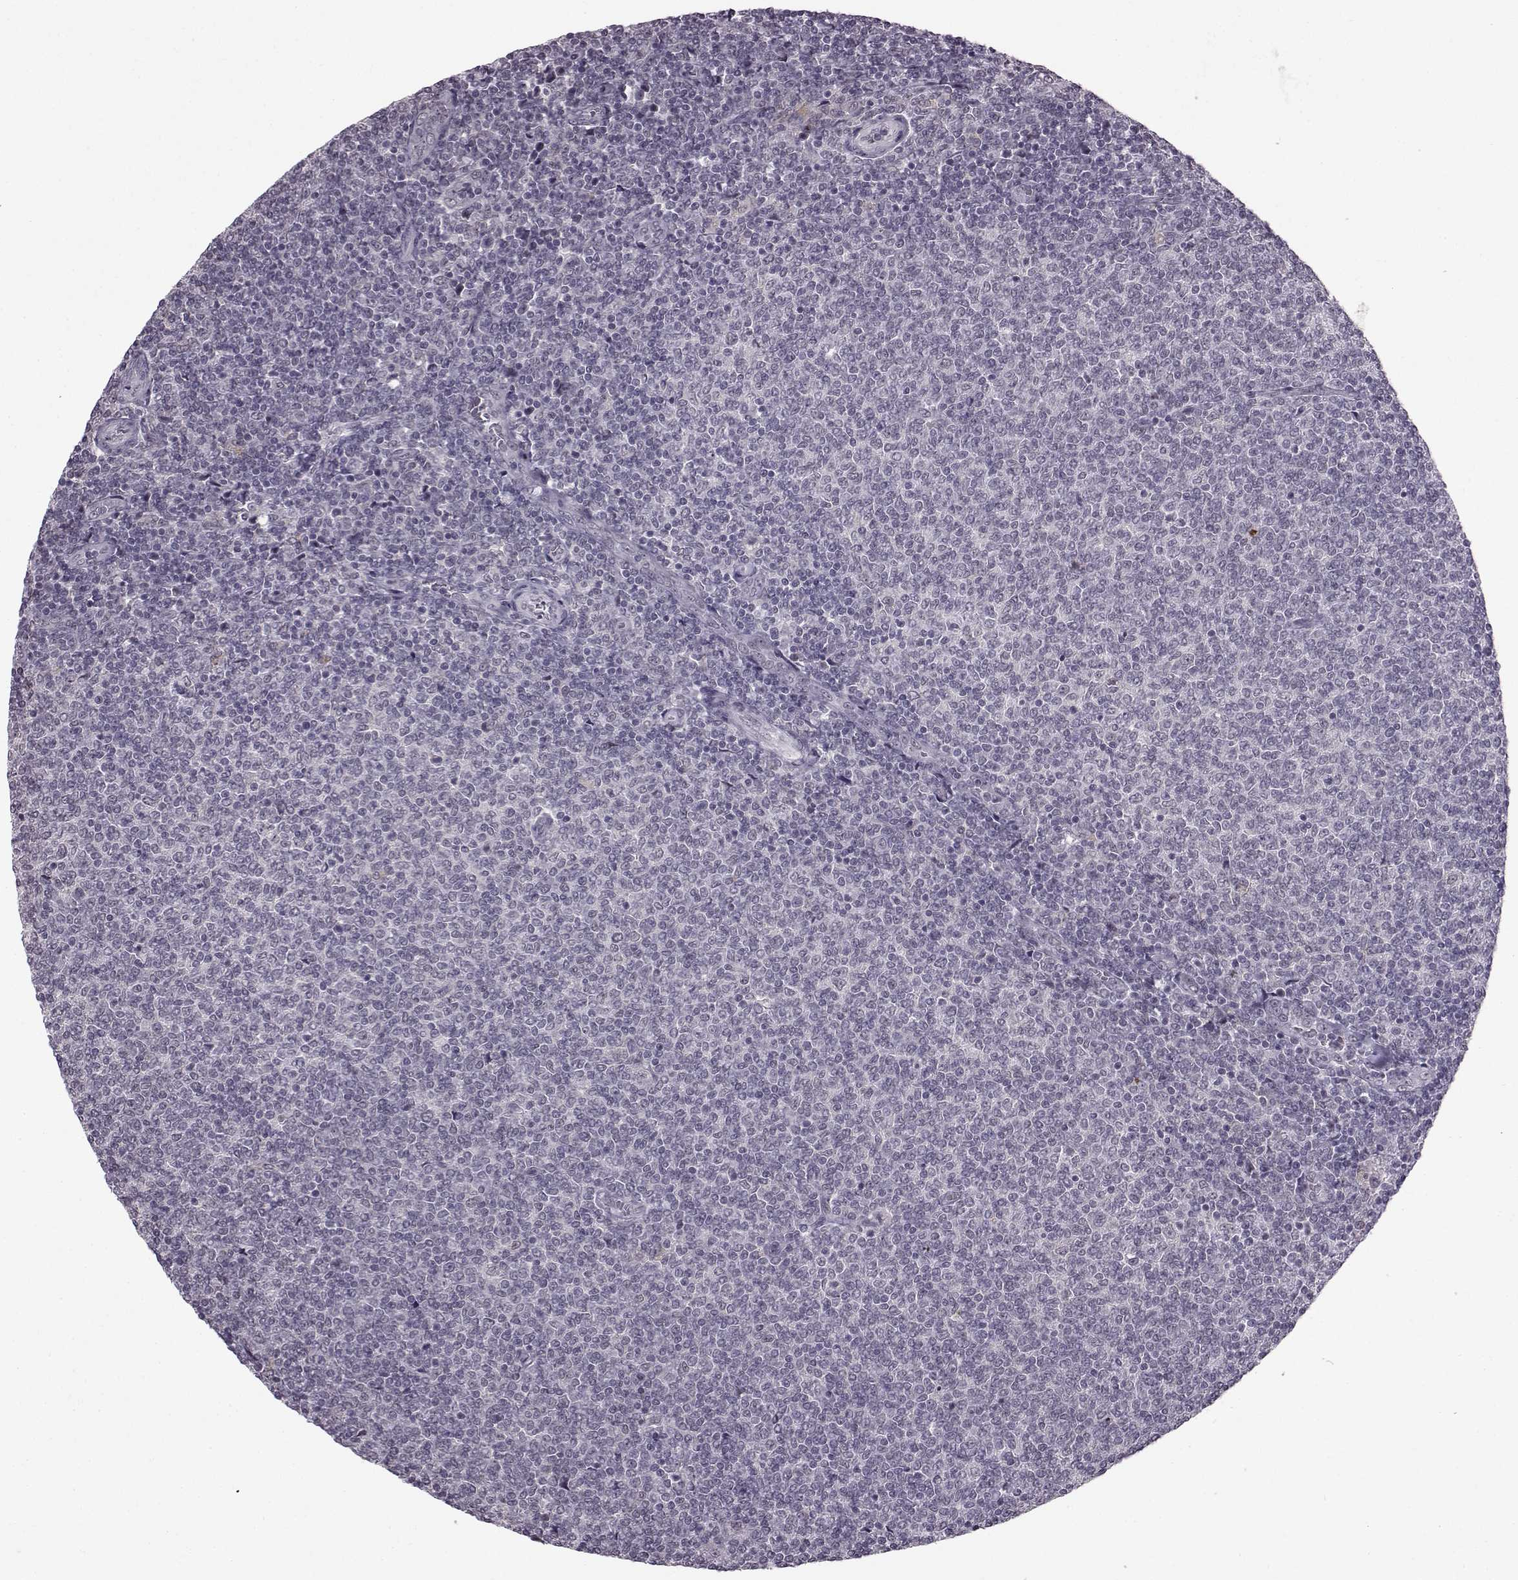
{"staining": {"intensity": "negative", "quantity": "none", "location": "none"}, "tissue": "lymphoma", "cell_type": "Tumor cells", "image_type": "cancer", "snomed": [{"axis": "morphology", "description": "Malignant lymphoma, non-Hodgkin's type, Low grade"}, {"axis": "topography", "description": "Lymph node"}], "caption": "Tumor cells show no significant staining in lymphoma.", "gene": "SLC28A2", "patient": {"sex": "male", "age": 52}}